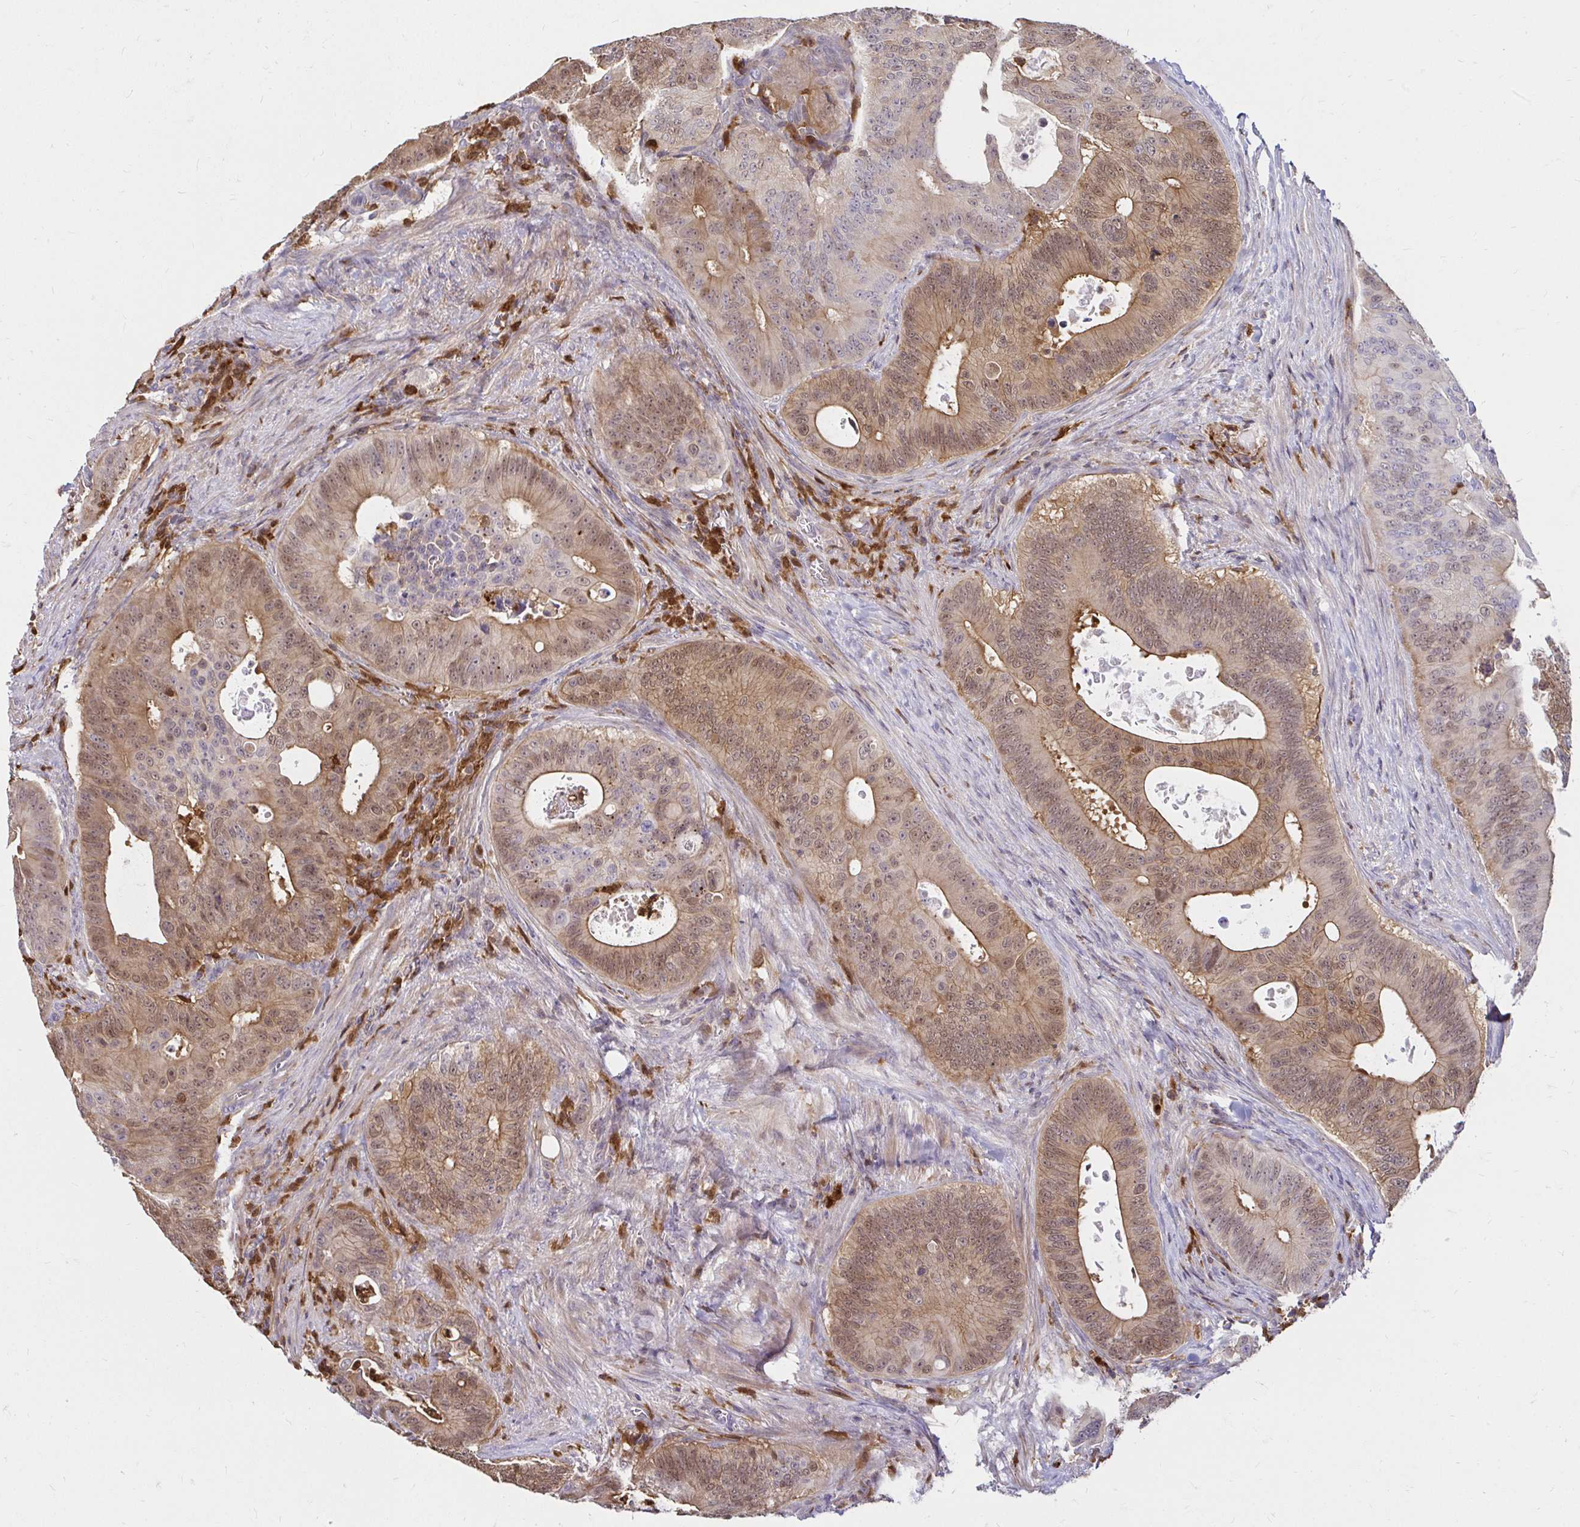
{"staining": {"intensity": "moderate", "quantity": "25%-75%", "location": "cytoplasmic/membranous,nuclear"}, "tissue": "colorectal cancer", "cell_type": "Tumor cells", "image_type": "cancer", "snomed": [{"axis": "morphology", "description": "Adenocarcinoma, NOS"}, {"axis": "topography", "description": "Colon"}], "caption": "IHC (DAB) staining of colorectal adenocarcinoma demonstrates moderate cytoplasmic/membranous and nuclear protein expression in about 25%-75% of tumor cells. The protein is shown in brown color, while the nuclei are stained blue.", "gene": "PYCARD", "patient": {"sex": "male", "age": 62}}